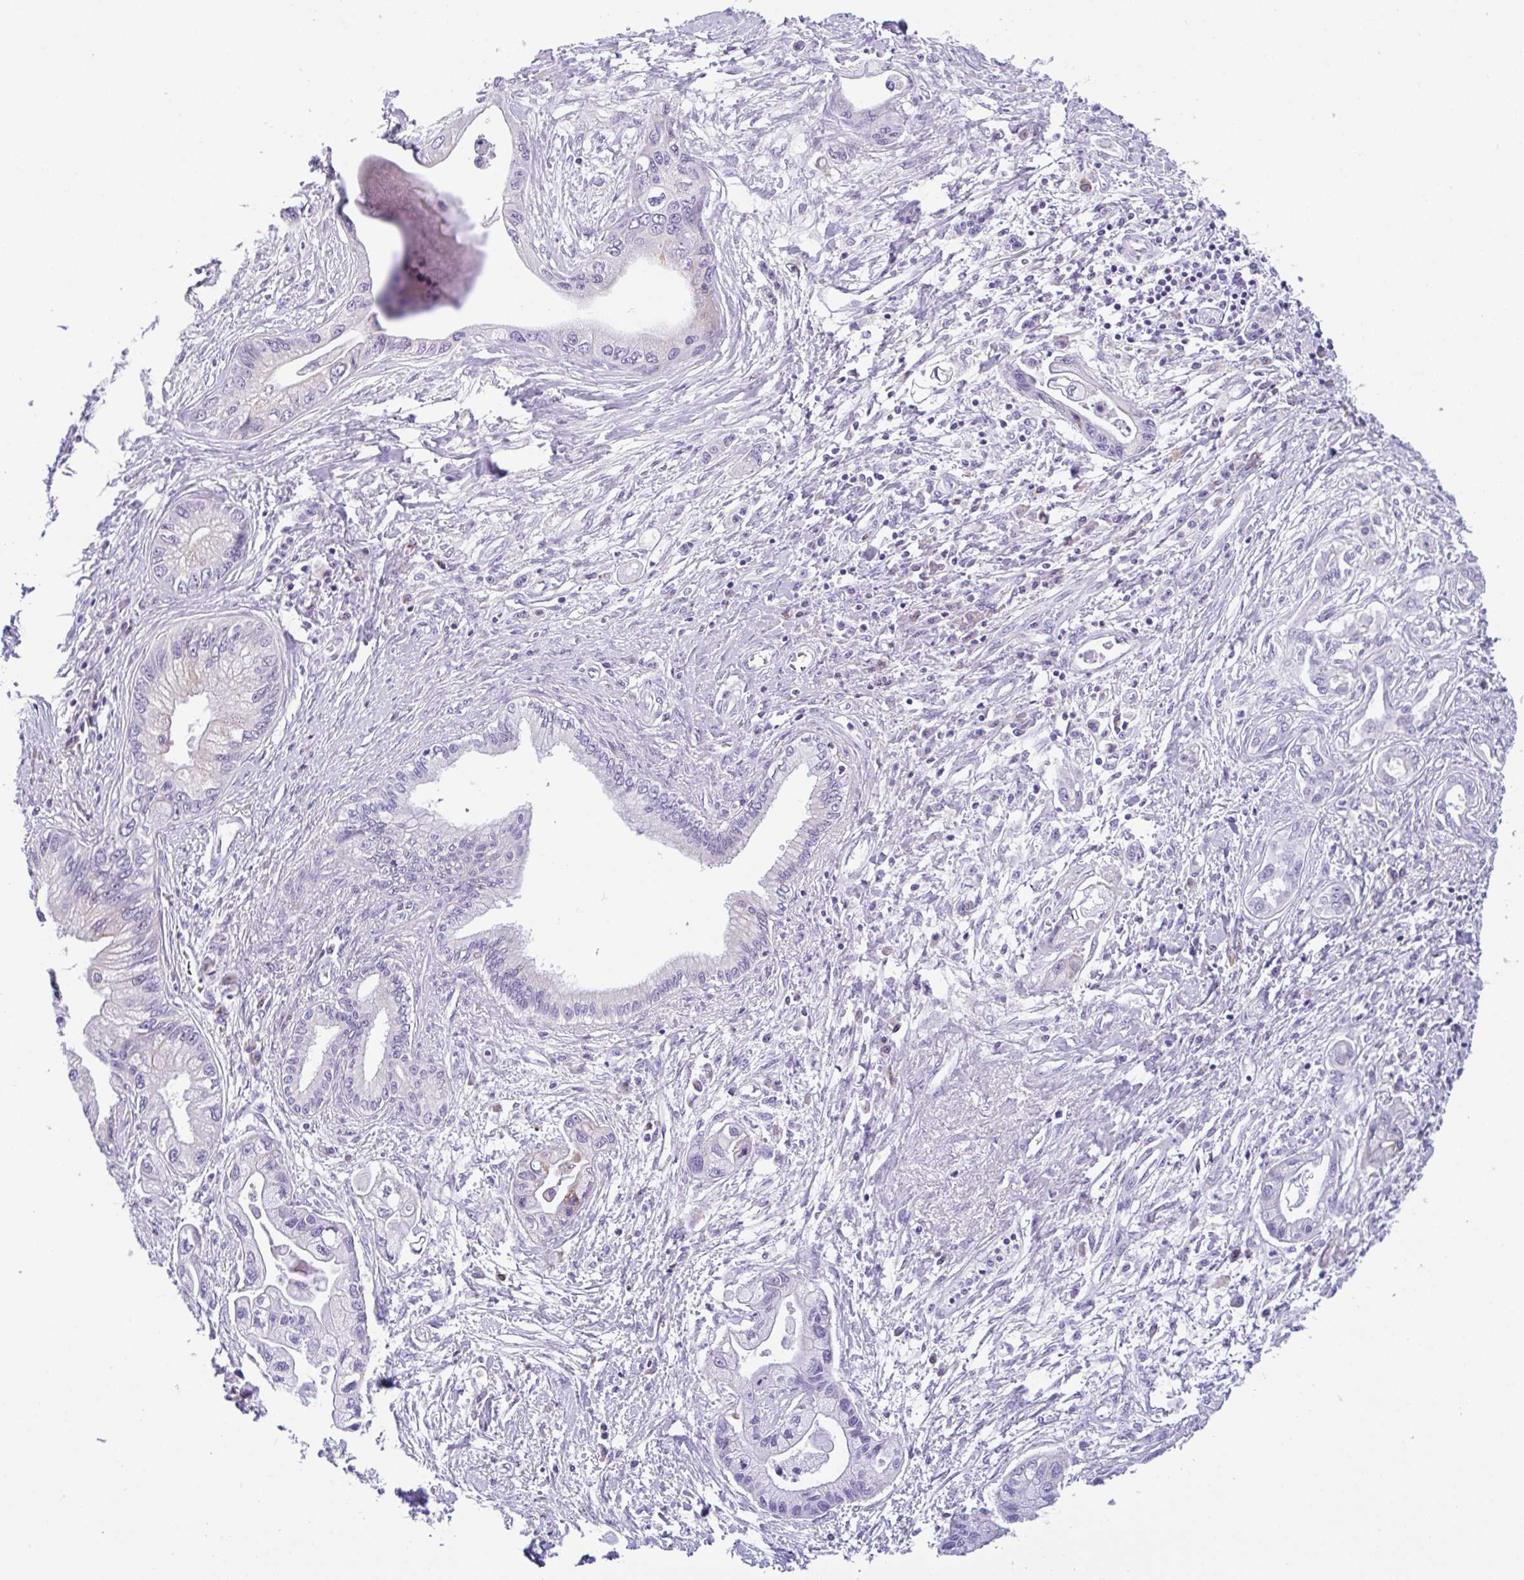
{"staining": {"intensity": "negative", "quantity": "none", "location": "none"}, "tissue": "pancreatic cancer", "cell_type": "Tumor cells", "image_type": "cancer", "snomed": [{"axis": "morphology", "description": "Adenocarcinoma, NOS"}, {"axis": "topography", "description": "Pancreas"}], "caption": "Tumor cells show no significant staining in pancreatic adenocarcinoma.", "gene": "FBXL20", "patient": {"sex": "male", "age": 61}}